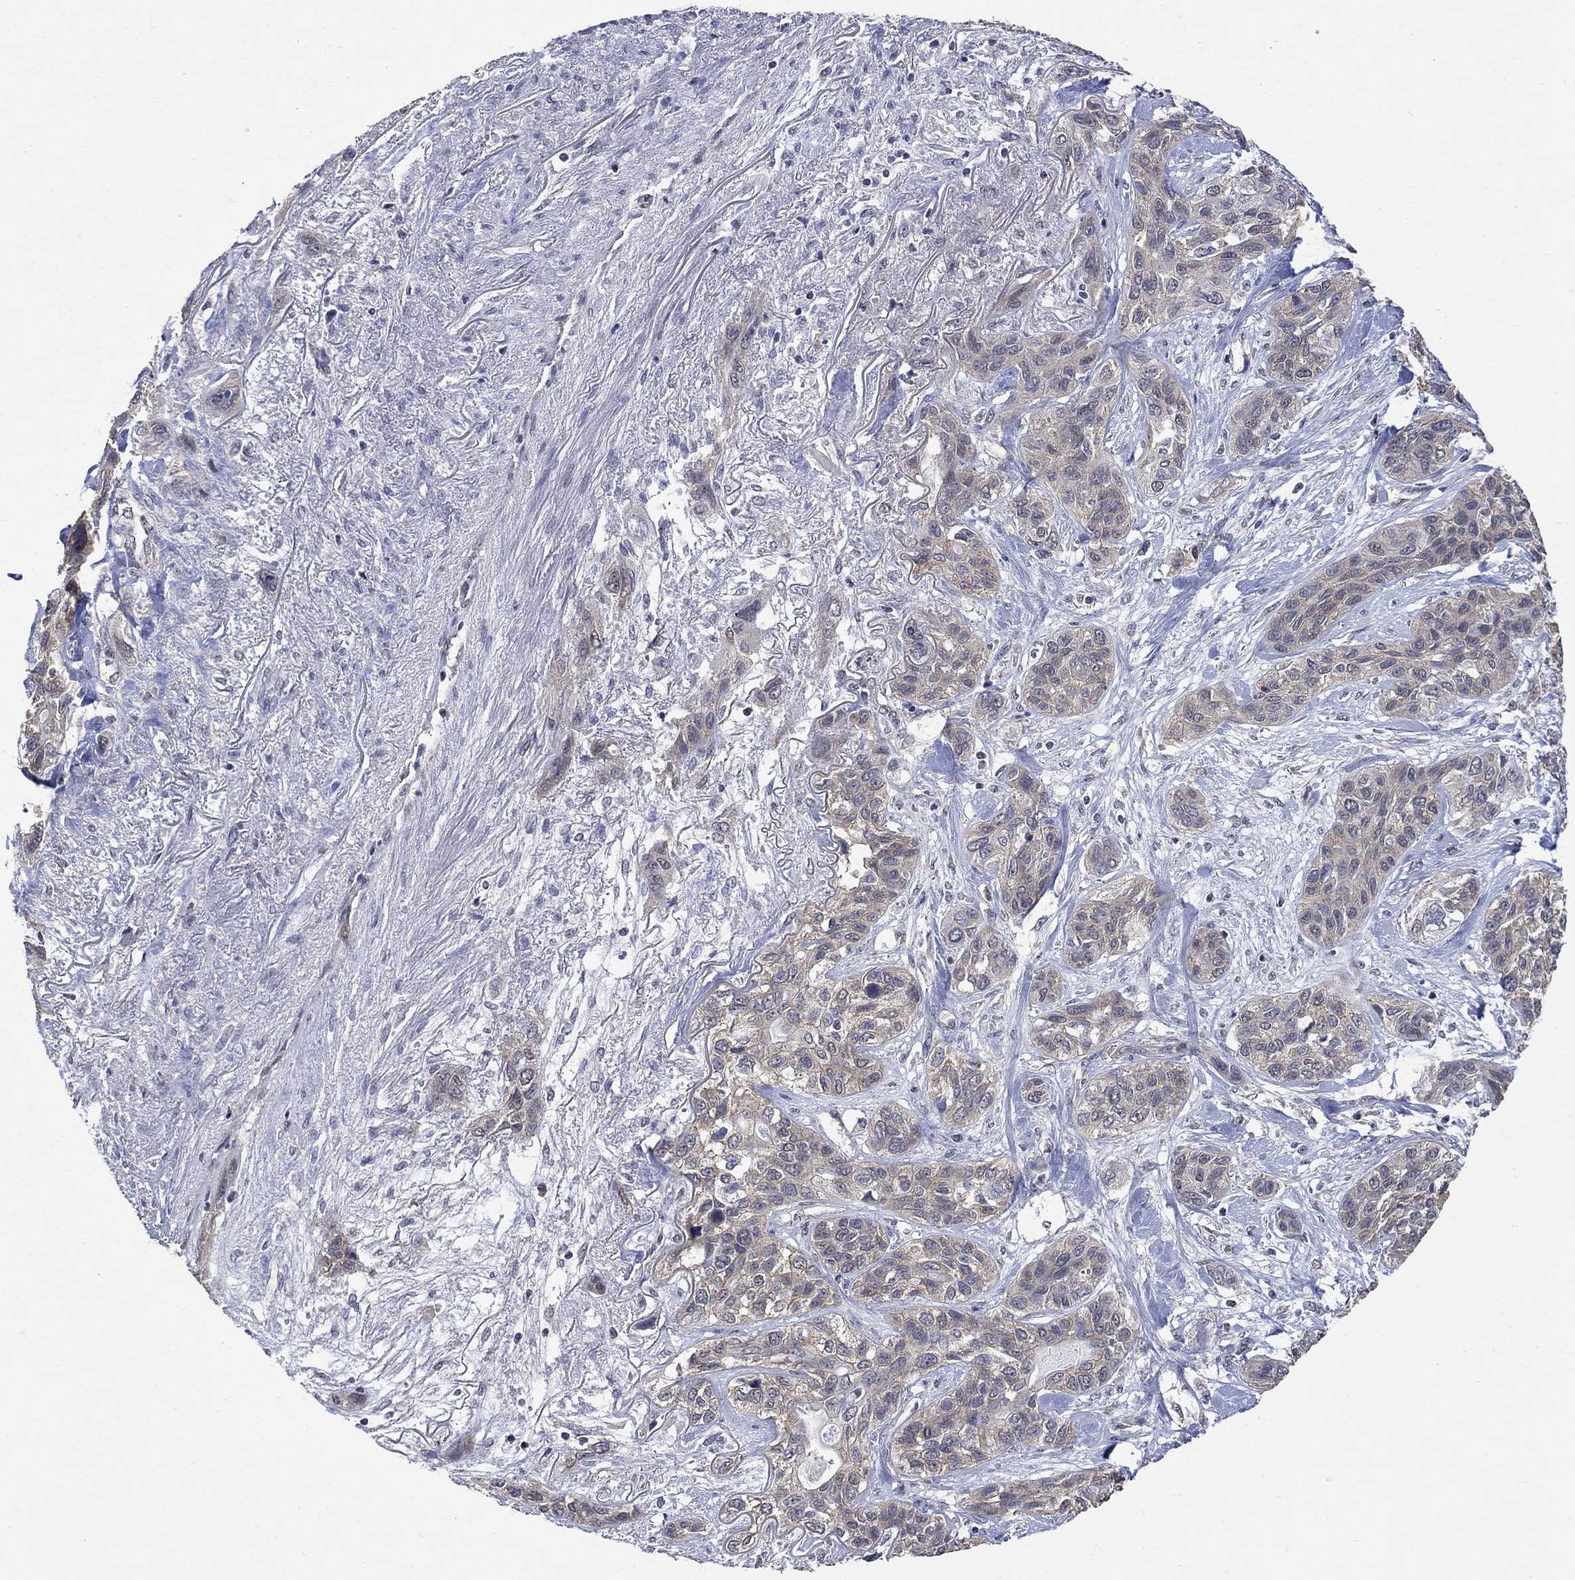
{"staining": {"intensity": "negative", "quantity": "none", "location": "none"}, "tissue": "lung cancer", "cell_type": "Tumor cells", "image_type": "cancer", "snomed": [{"axis": "morphology", "description": "Squamous cell carcinoma, NOS"}, {"axis": "topography", "description": "Lung"}], "caption": "DAB (3,3'-diaminobenzidine) immunohistochemical staining of squamous cell carcinoma (lung) reveals no significant staining in tumor cells.", "gene": "ANKRA2", "patient": {"sex": "female", "age": 70}}